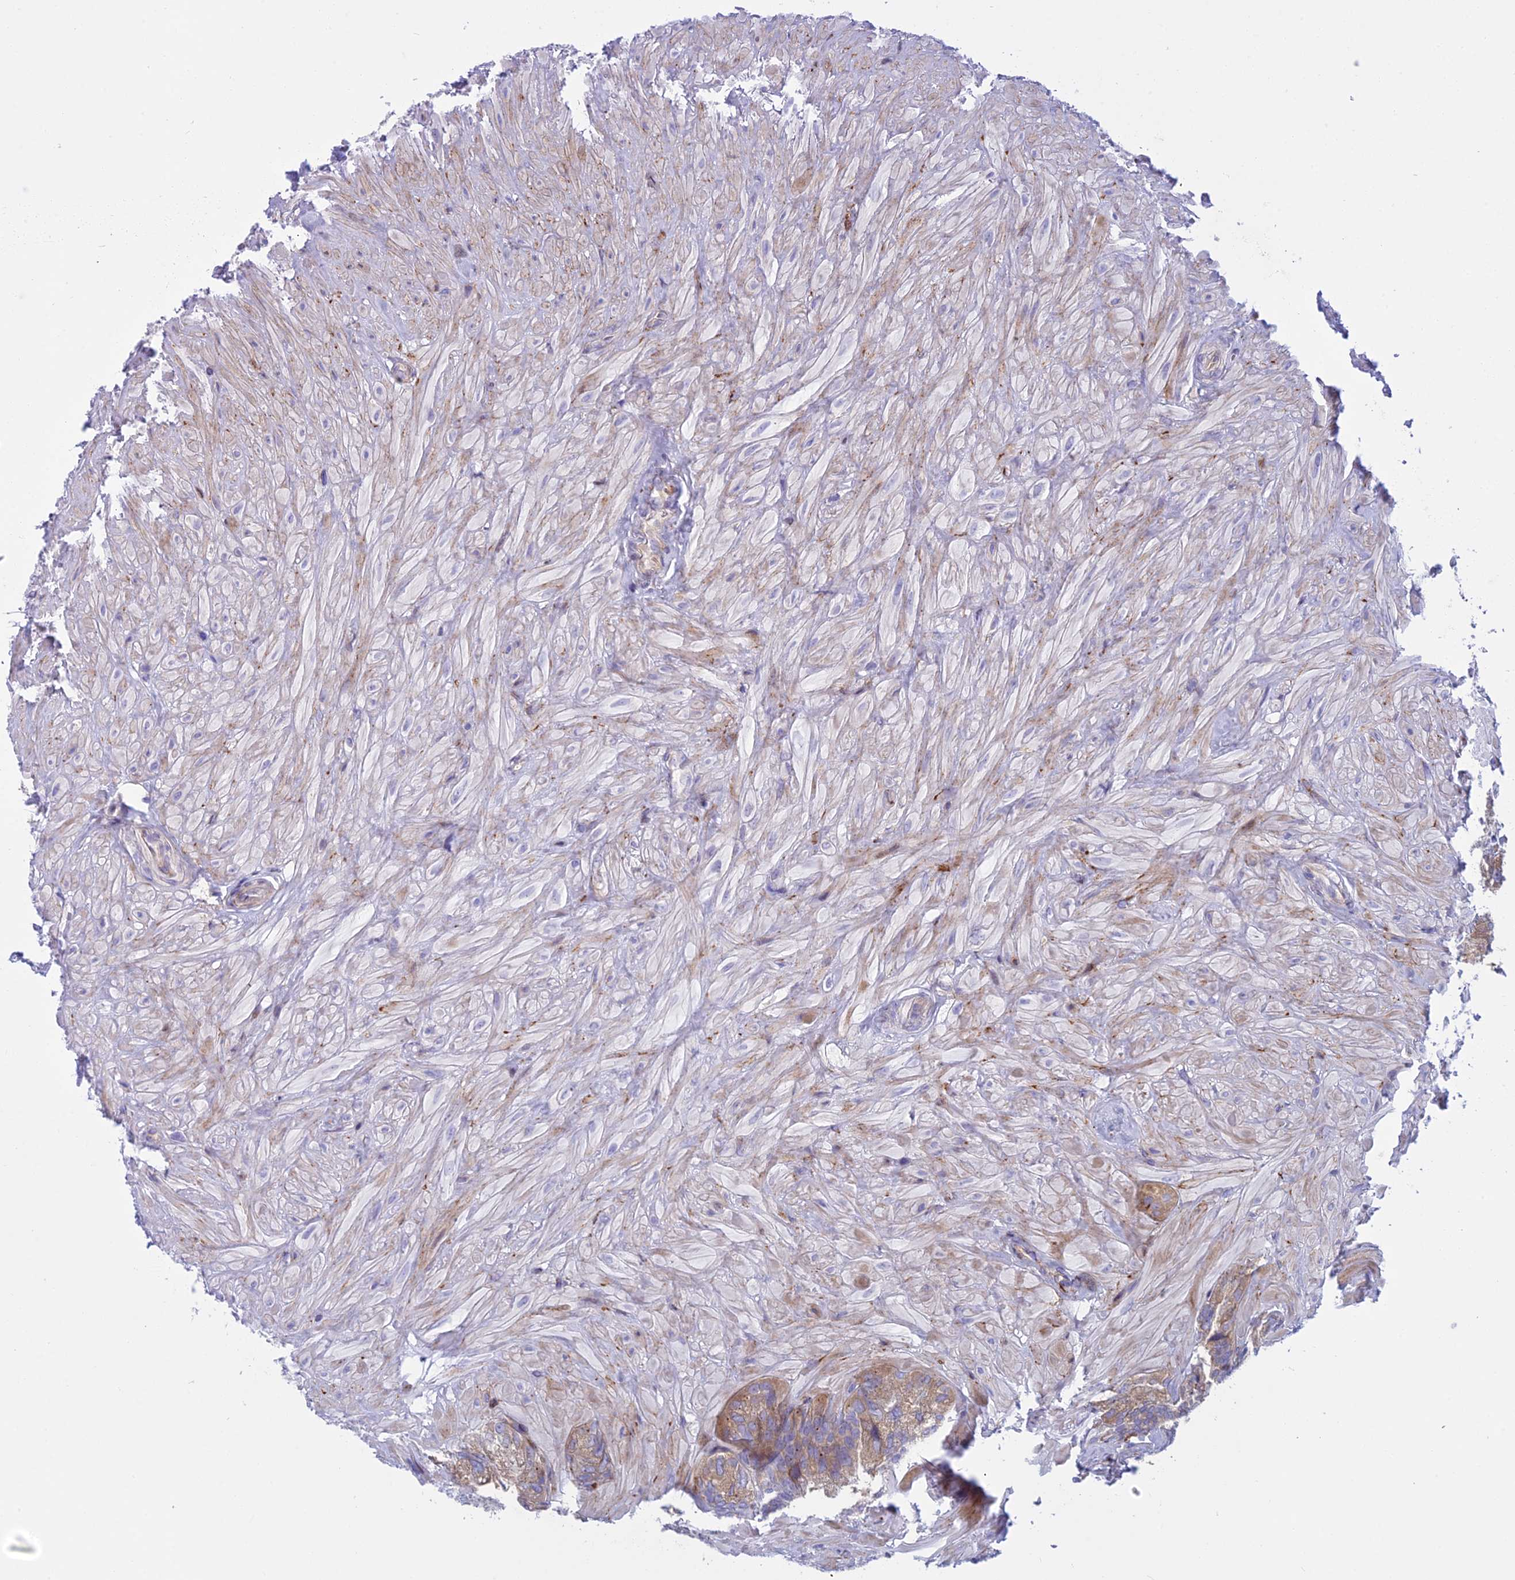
{"staining": {"intensity": "weak", "quantity": "25%-75%", "location": "cytoplasmic/membranous"}, "tissue": "seminal vesicle", "cell_type": "Glandular cells", "image_type": "normal", "snomed": [{"axis": "morphology", "description": "Normal tissue, NOS"}, {"axis": "topography", "description": "Prostate and seminal vesicle, NOS"}, {"axis": "topography", "description": "Prostate"}, {"axis": "topography", "description": "Seminal veicle"}], "caption": "Immunohistochemical staining of benign seminal vesicle exhibits weak cytoplasmic/membranous protein expression in about 25%-75% of glandular cells. (Stains: DAB in brown, nuclei in blue, Microscopy: brightfield microscopy at high magnification).", "gene": "PCDHB14", "patient": {"sex": "male", "age": 67}}